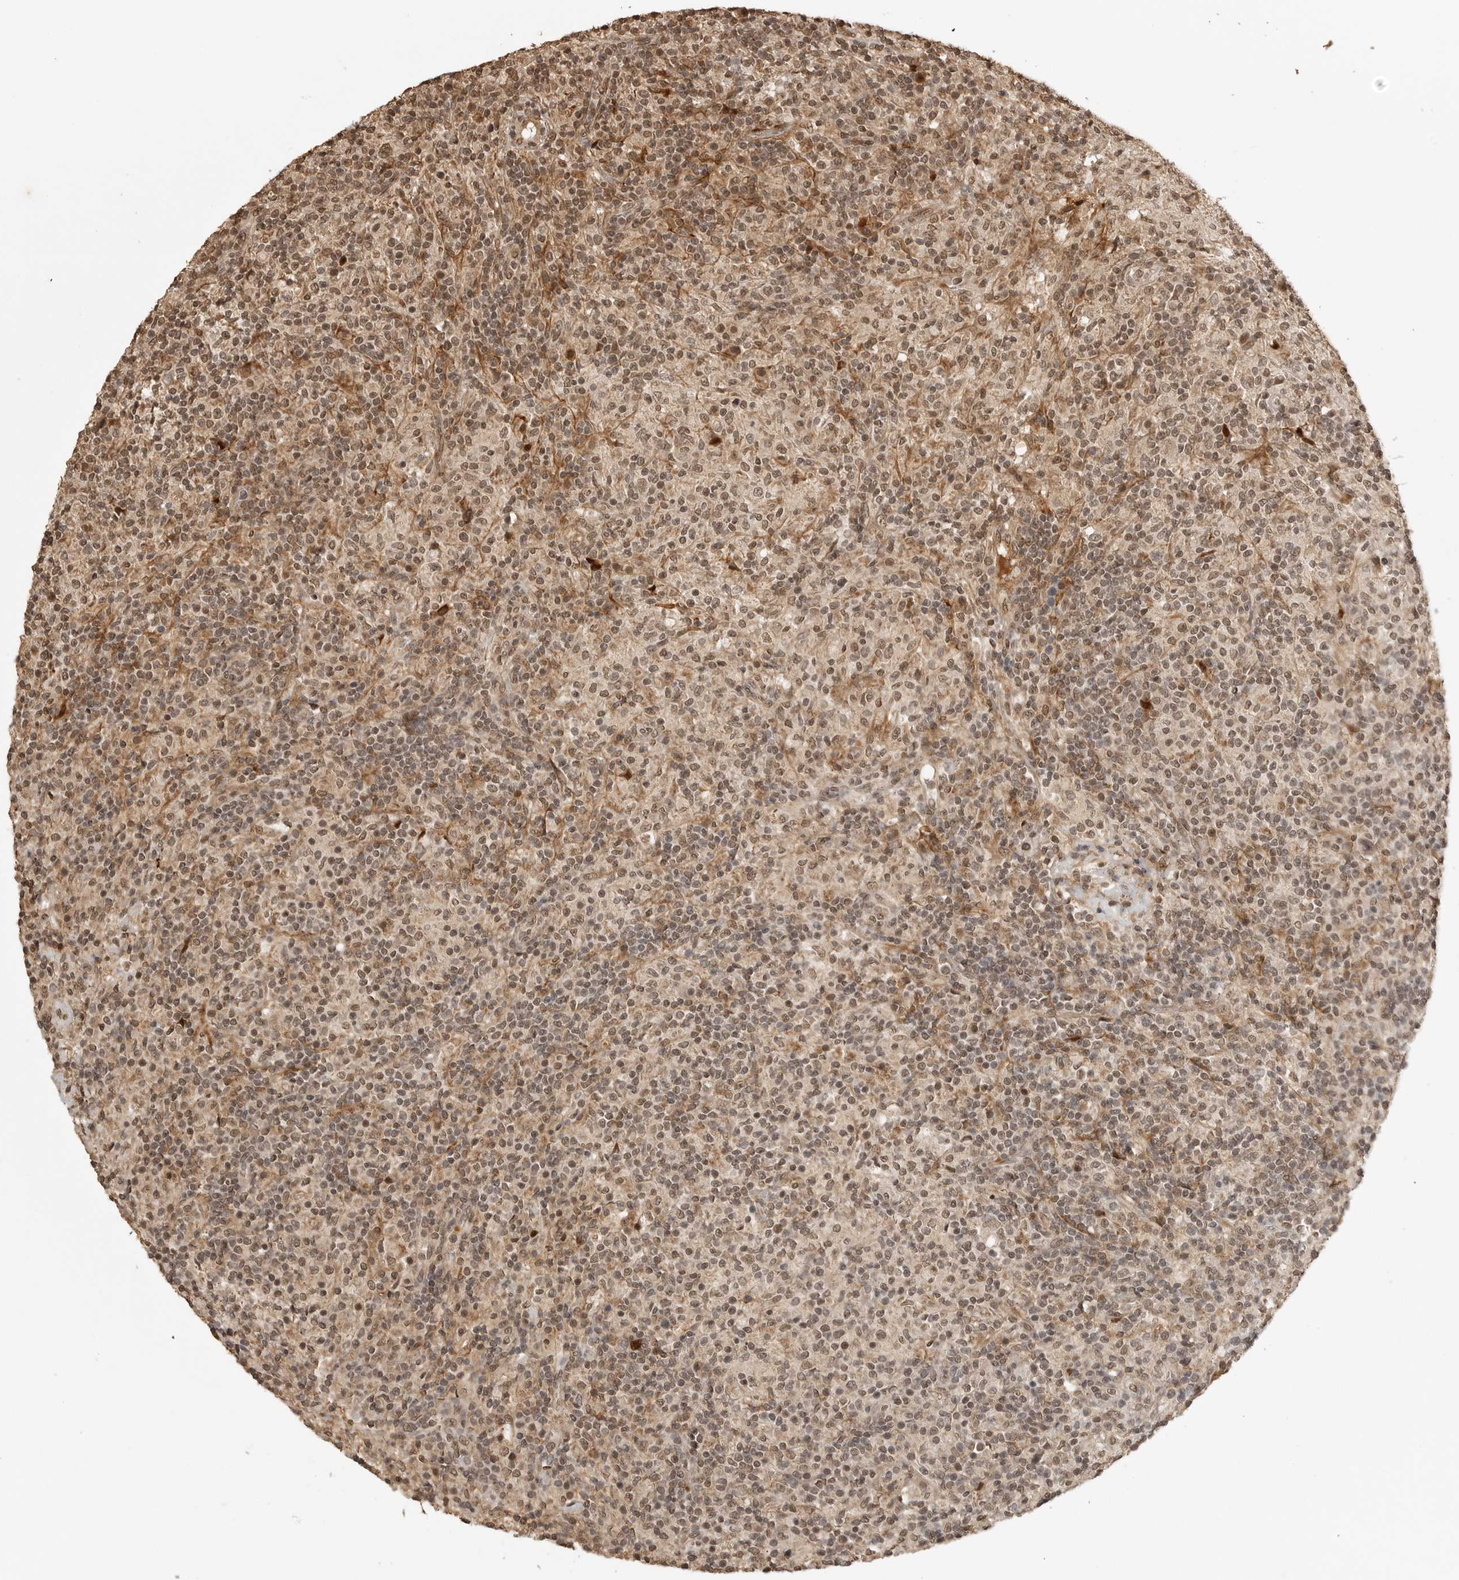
{"staining": {"intensity": "weak", "quantity": ">75%", "location": "nuclear"}, "tissue": "lymphoma", "cell_type": "Tumor cells", "image_type": "cancer", "snomed": [{"axis": "morphology", "description": "Hodgkin's disease, NOS"}, {"axis": "topography", "description": "Lymph node"}], "caption": "Immunohistochemistry (IHC) micrograph of human Hodgkin's disease stained for a protein (brown), which shows low levels of weak nuclear expression in about >75% of tumor cells.", "gene": "CLOCK", "patient": {"sex": "male", "age": 70}}